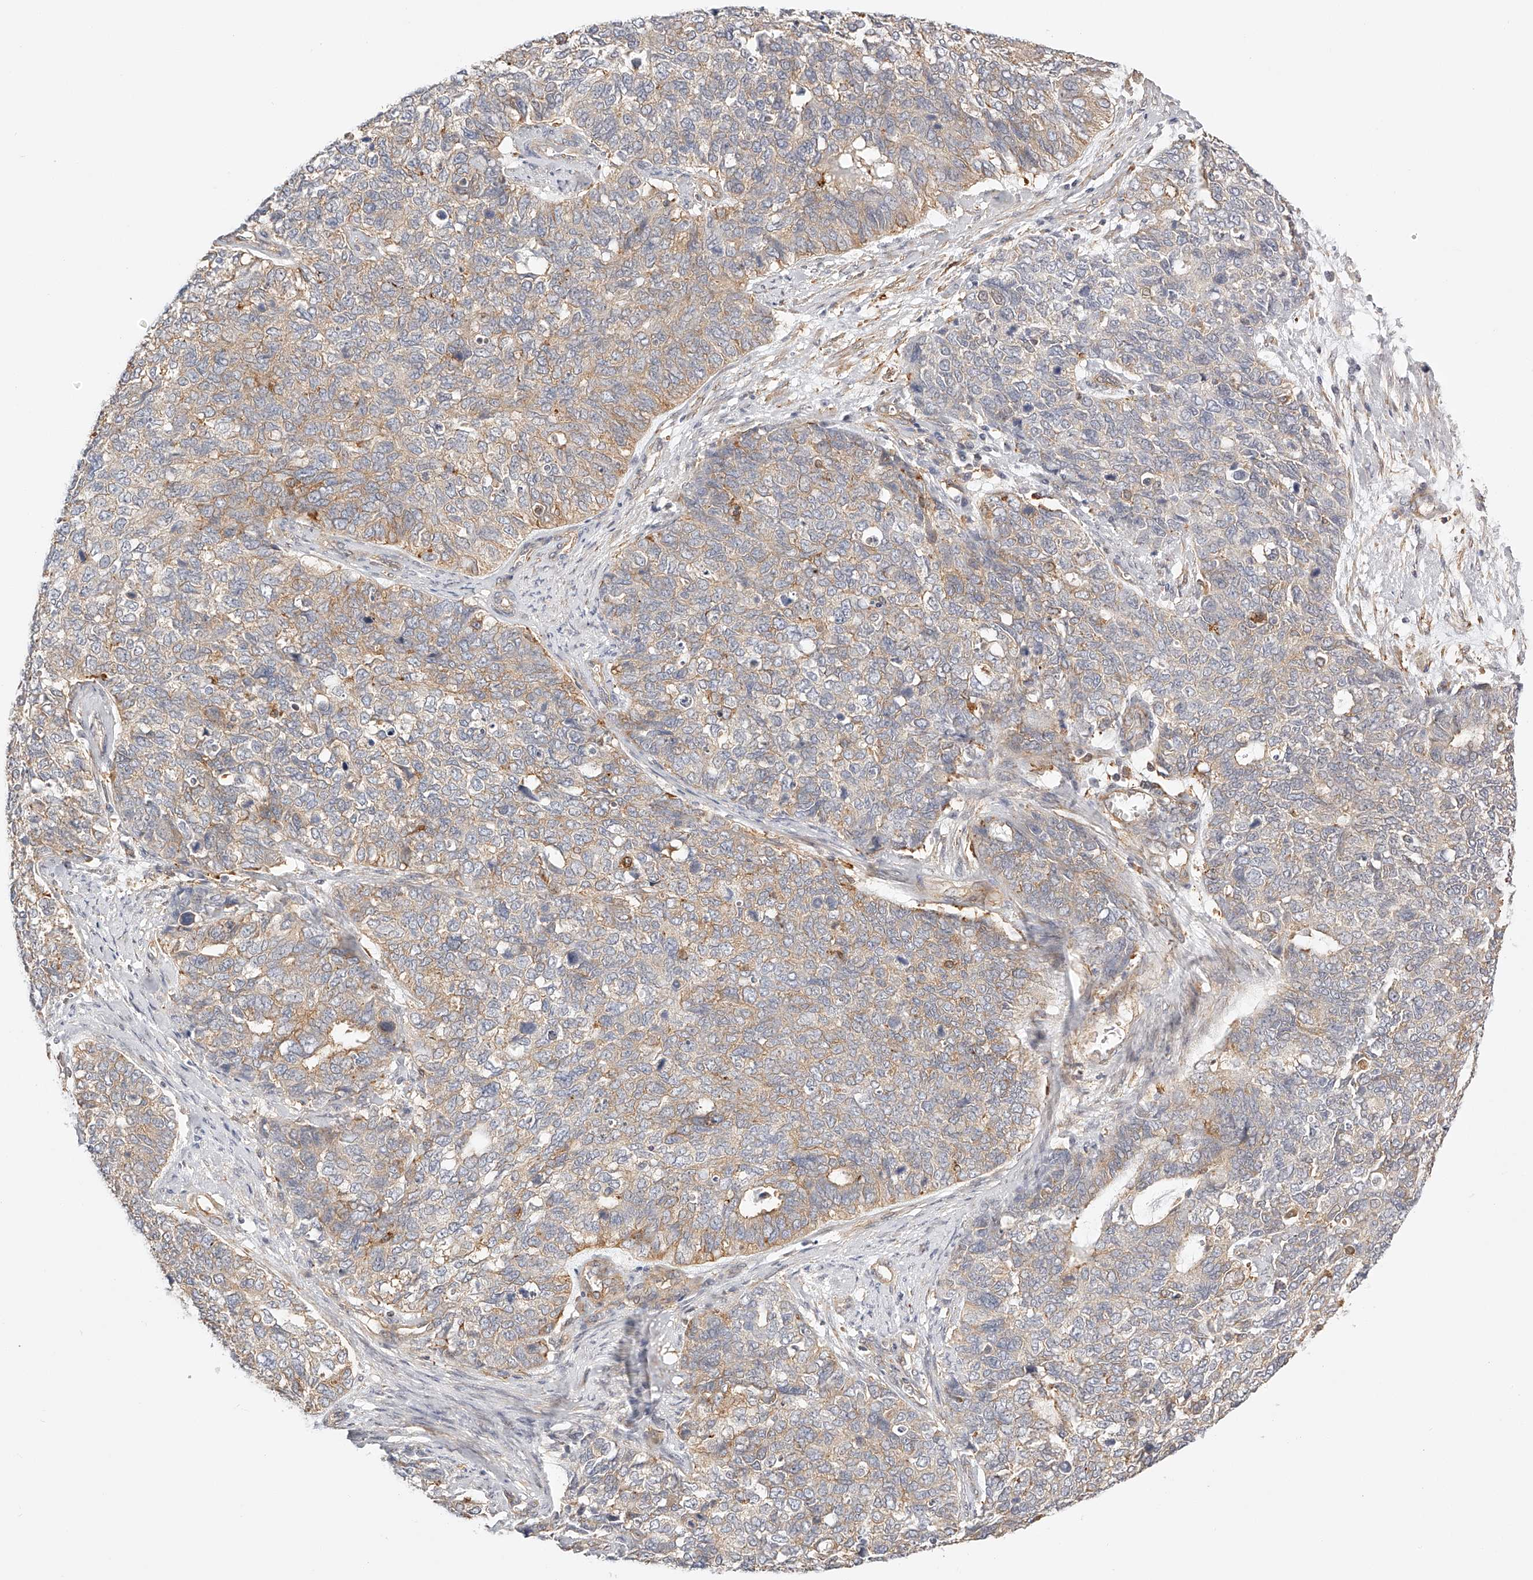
{"staining": {"intensity": "moderate", "quantity": "<25%", "location": "cytoplasmic/membranous"}, "tissue": "cervical cancer", "cell_type": "Tumor cells", "image_type": "cancer", "snomed": [{"axis": "morphology", "description": "Squamous cell carcinoma, NOS"}, {"axis": "topography", "description": "Cervix"}], "caption": "A histopathology image showing moderate cytoplasmic/membranous positivity in about <25% of tumor cells in cervical squamous cell carcinoma, as visualized by brown immunohistochemical staining.", "gene": "SYNC", "patient": {"sex": "female", "age": 63}}